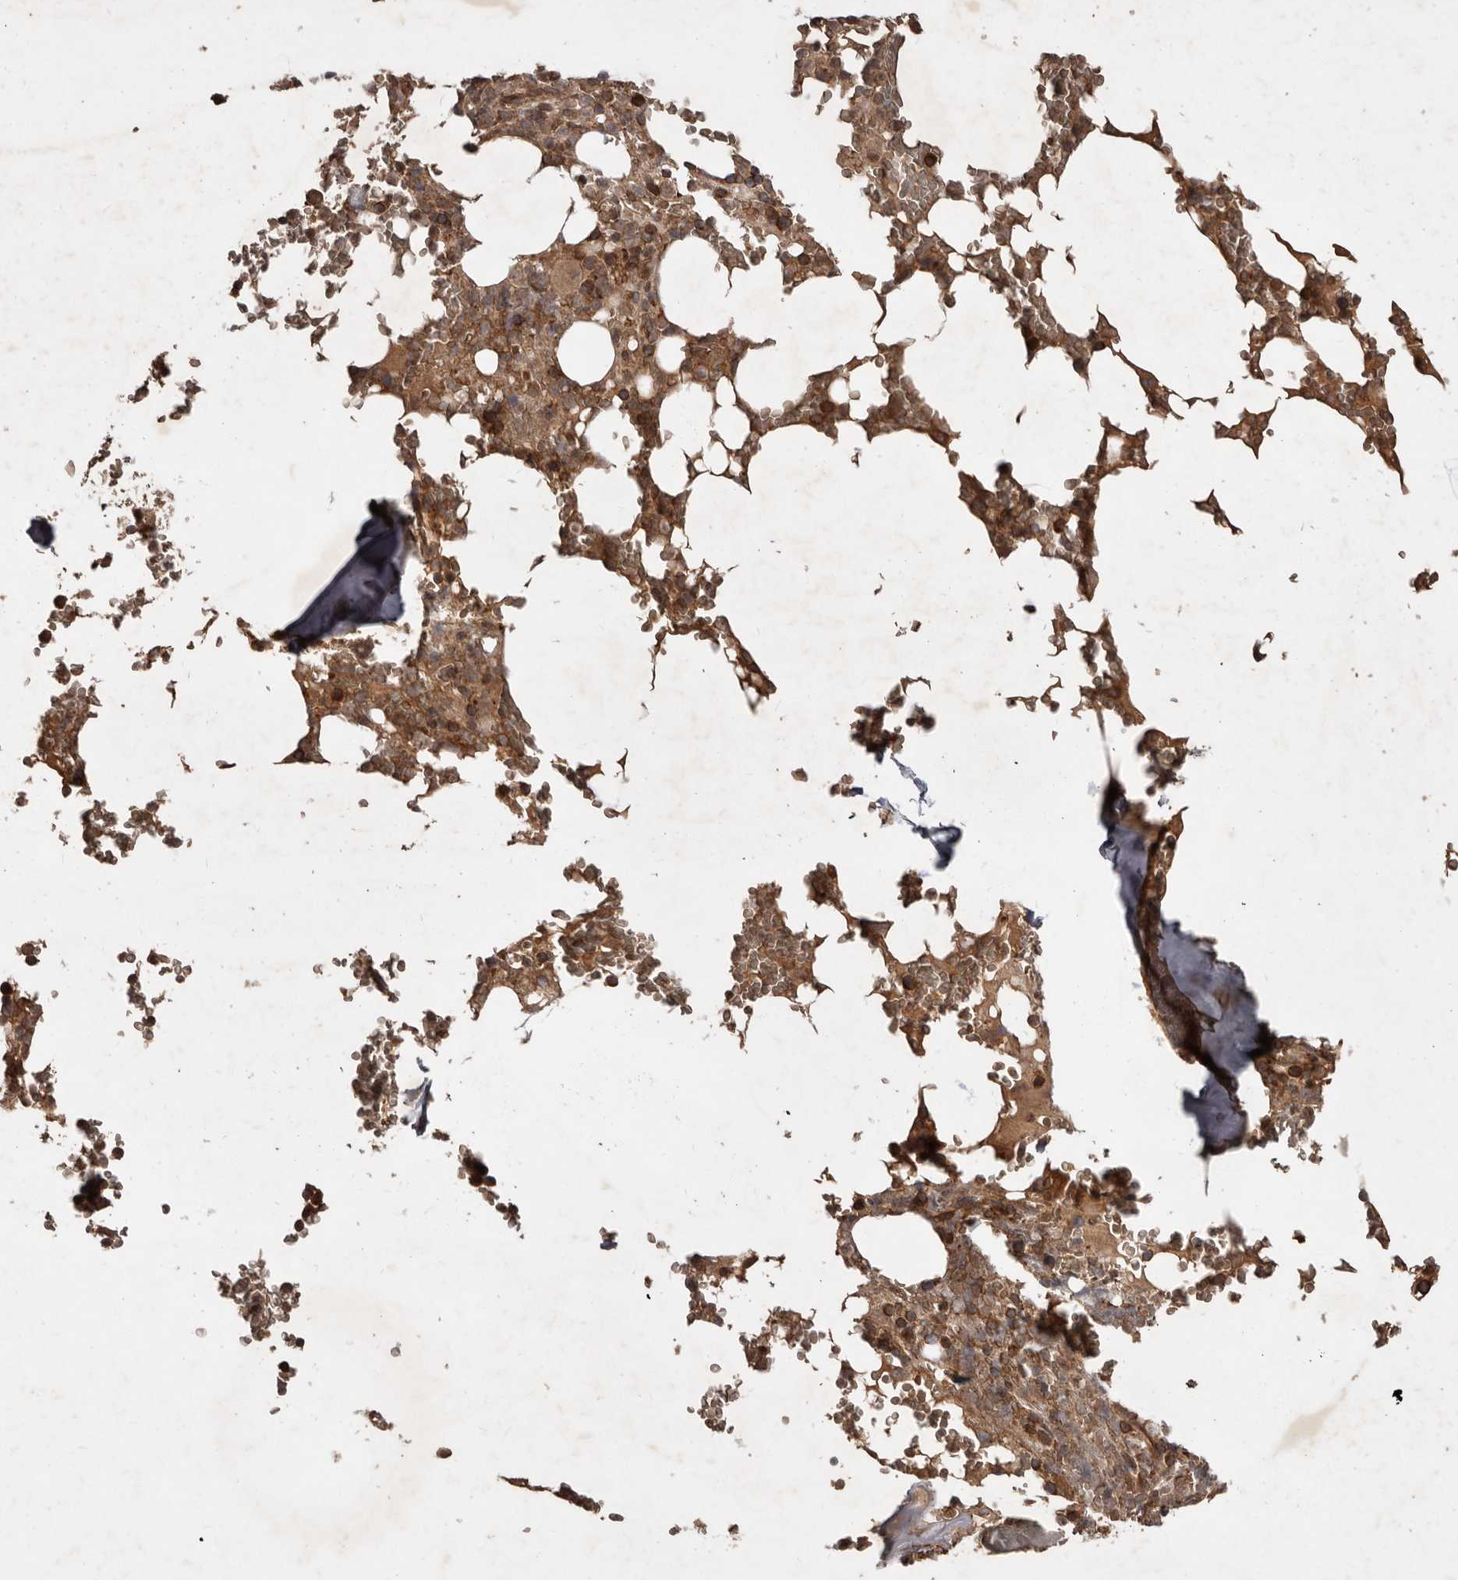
{"staining": {"intensity": "strong", "quantity": ">75%", "location": "cytoplasmic/membranous,nuclear"}, "tissue": "bone marrow", "cell_type": "Hematopoietic cells", "image_type": "normal", "snomed": [{"axis": "morphology", "description": "Normal tissue, NOS"}, {"axis": "topography", "description": "Bone marrow"}], "caption": "A micrograph of bone marrow stained for a protein shows strong cytoplasmic/membranous,nuclear brown staining in hematopoietic cells.", "gene": "STK36", "patient": {"sex": "male", "age": 58}}